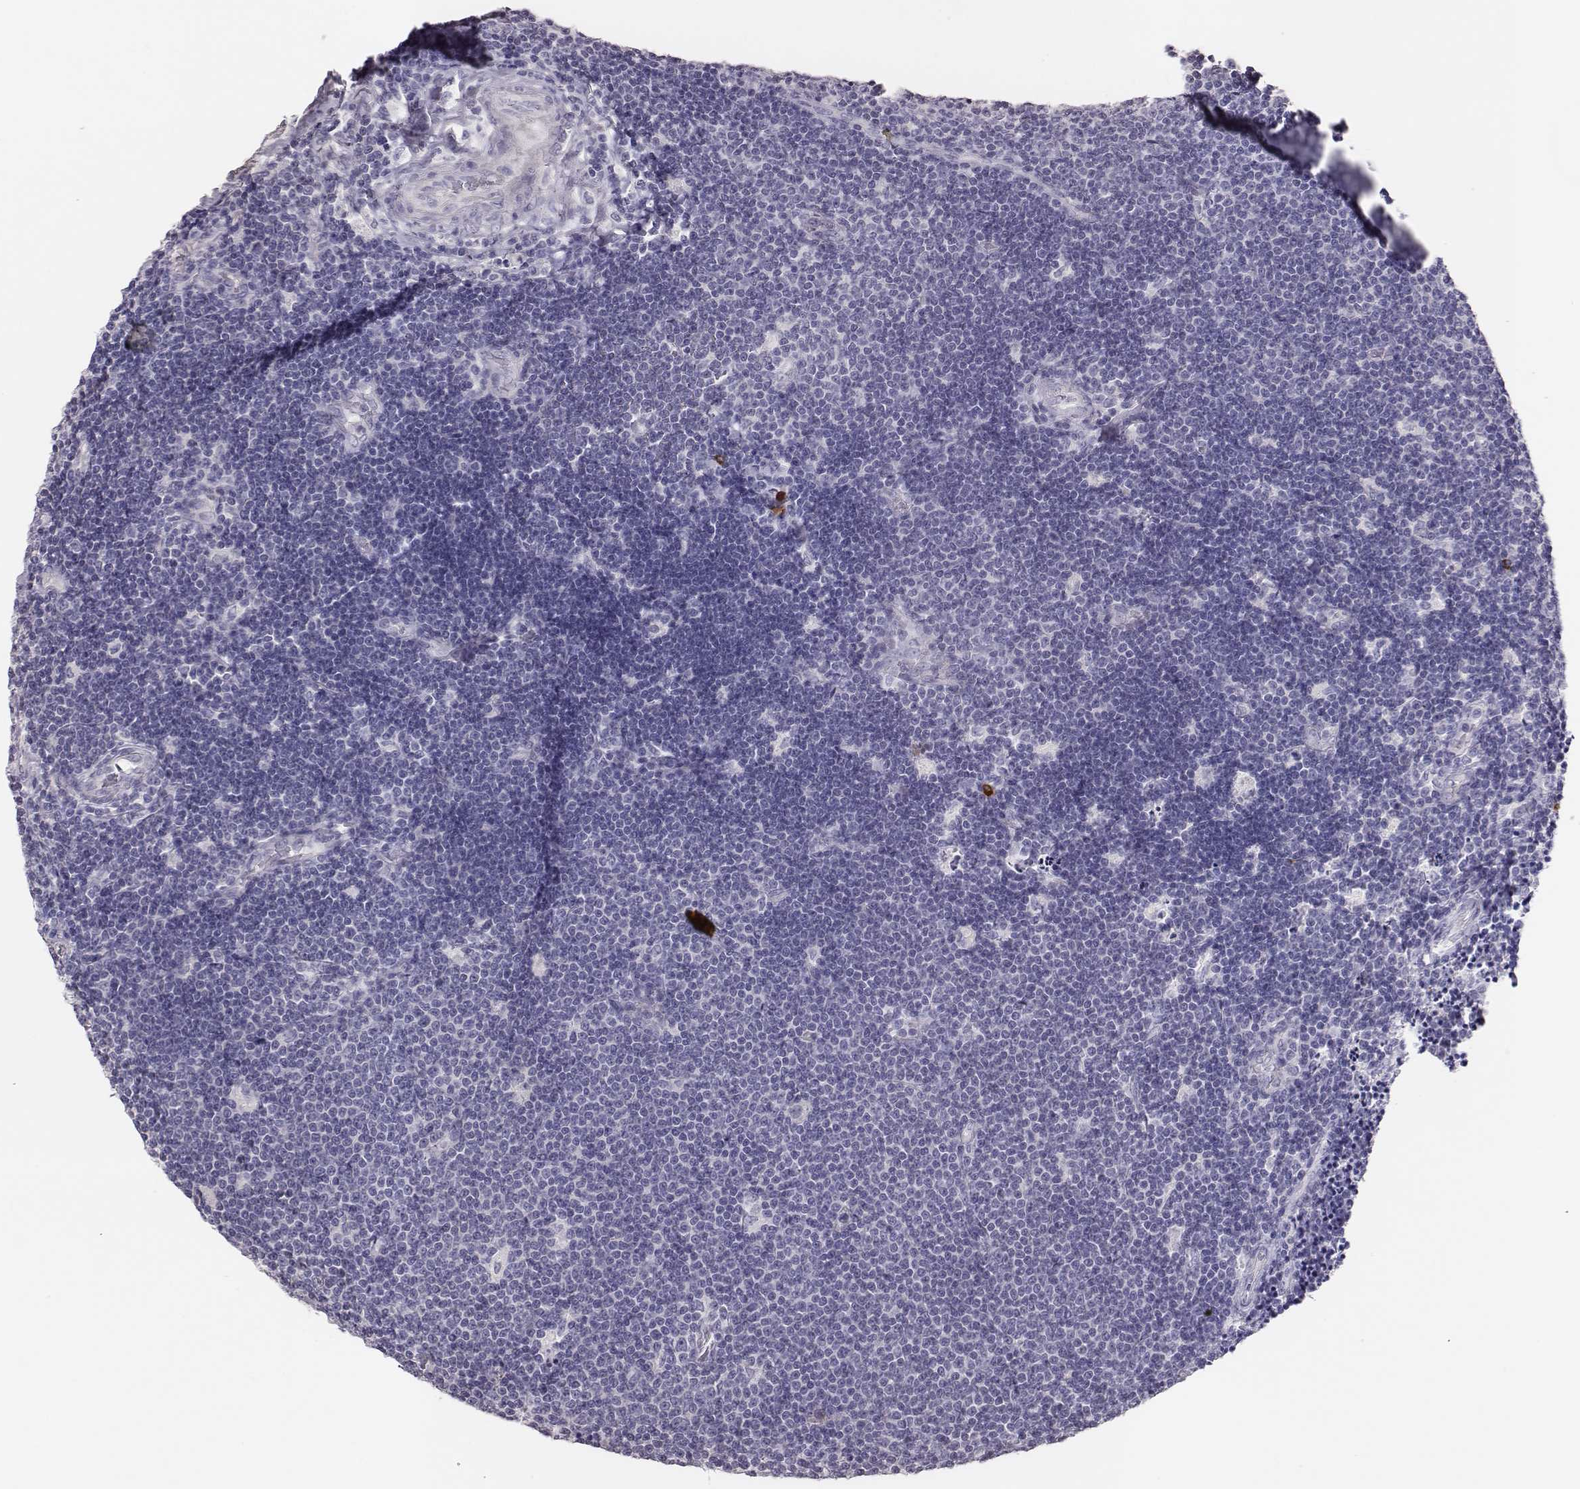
{"staining": {"intensity": "negative", "quantity": "none", "location": "none"}, "tissue": "lymphoma", "cell_type": "Tumor cells", "image_type": "cancer", "snomed": [{"axis": "morphology", "description": "Malignant lymphoma, non-Hodgkin's type, Low grade"}, {"axis": "topography", "description": "Brain"}], "caption": "Tumor cells are negative for brown protein staining in lymphoma. (Immunohistochemistry, brightfield microscopy, high magnification).", "gene": "P2RY10", "patient": {"sex": "female", "age": 66}}